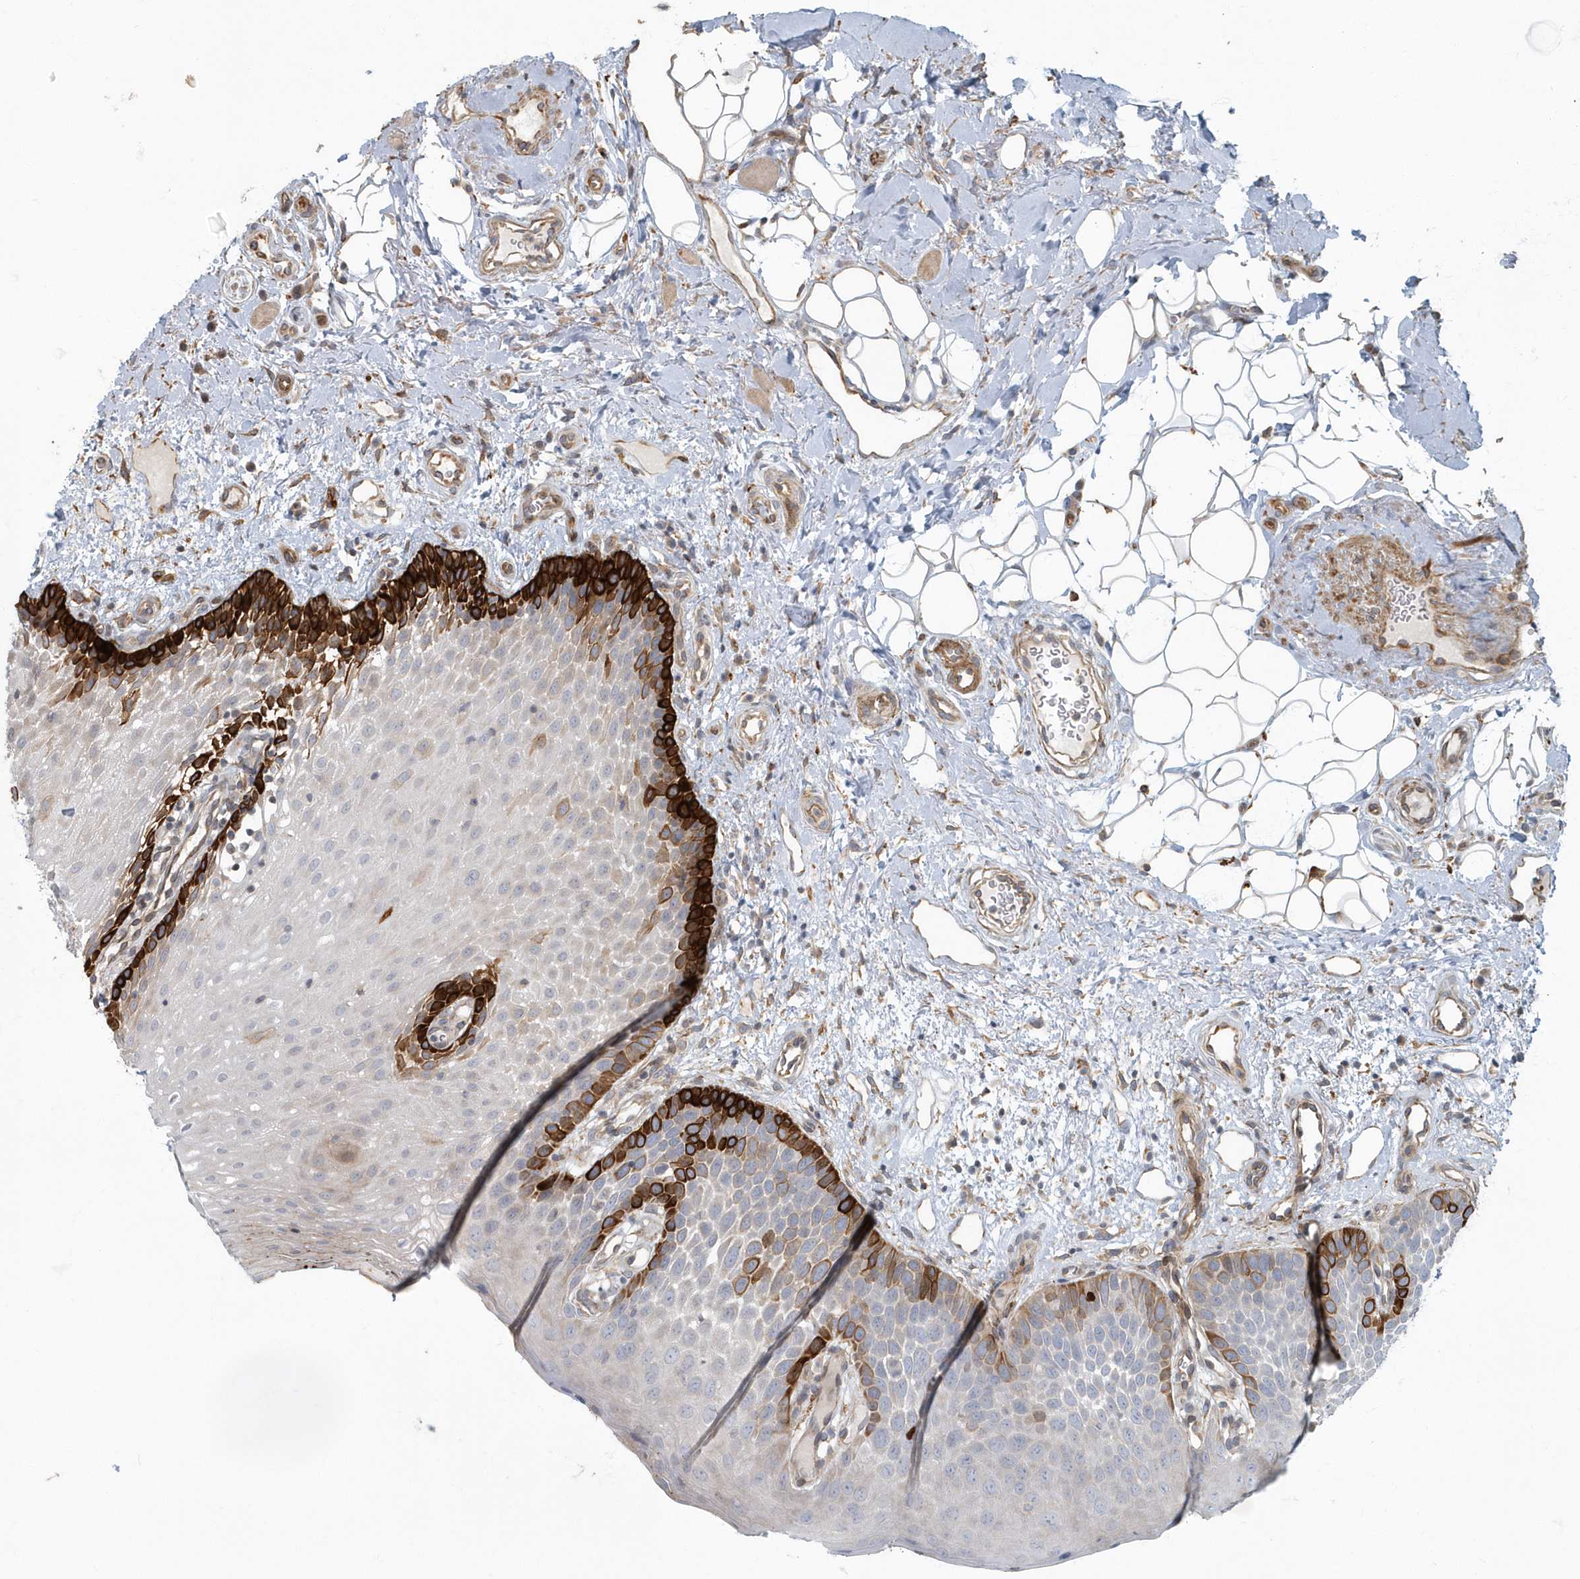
{"staining": {"intensity": "strong", "quantity": "25%-75%", "location": "cytoplasmic/membranous"}, "tissue": "oral mucosa", "cell_type": "Squamous epithelial cells", "image_type": "normal", "snomed": [{"axis": "morphology", "description": "No evidence of malignacy"}, {"axis": "topography", "description": "Oral tissue"}, {"axis": "topography", "description": "Head-Neck"}], "caption": "A brown stain shows strong cytoplasmic/membranous expression of a protein in squamous epithelial cells of normal human oral mucosa. The staining was performed using DAB (3,3'-diaminobenzidine), with brown indicating positive protein expression. Nuclei are stained blue with hematoxylin.", "gene": "ARHGEF38", "patient": {"sex": "male", "age": 68}}